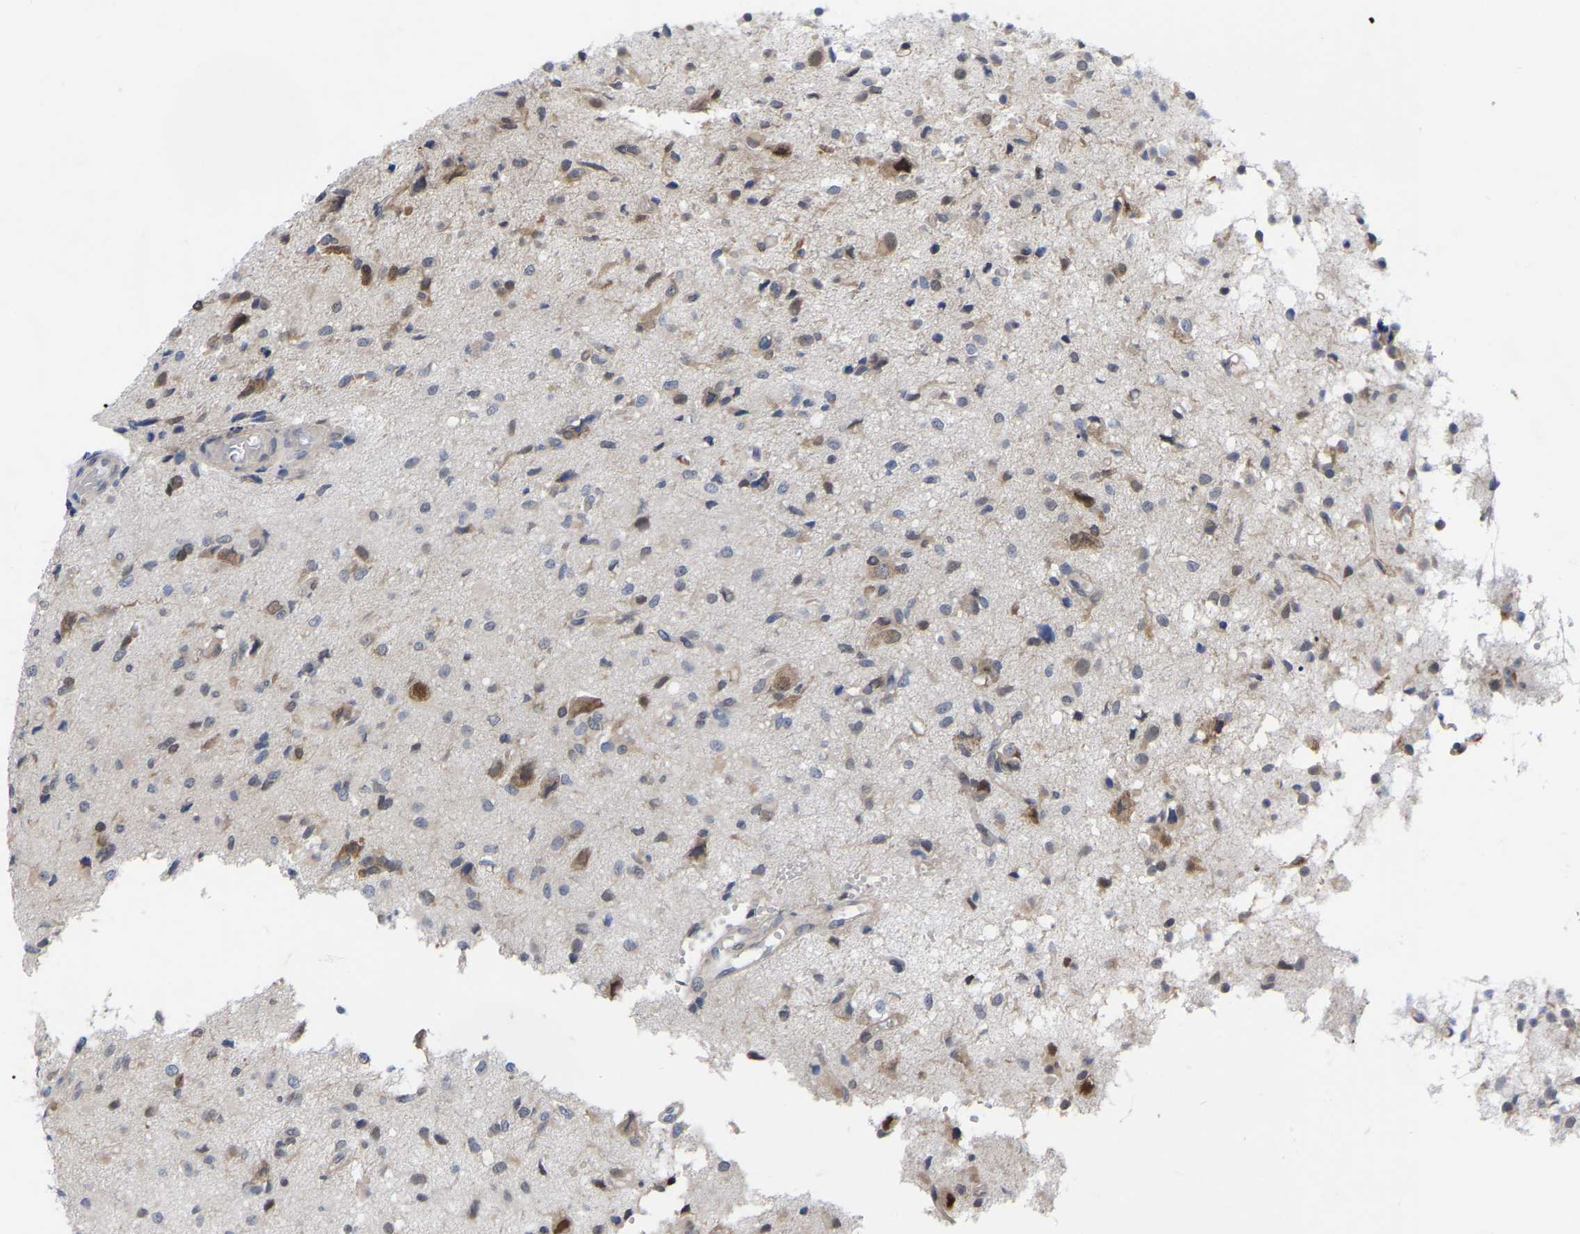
{"staining": {"intensity": "moderate", "quantity": "<25%", "location": "cytoplasmic/membranous,nuclear"}, "tissue": "glioma", "cell_type": "Tumor cells", "image_type": "cancer", "snomed": [{"axis": "morphology", "description": "Glioma, malignant, High grade"}, {"axis": "topography", "description": "Brain"}], "caption": "Brown immunohistochemical staining in malignant glioma (high-grade) demonstrates moderate cytoplasmic/membranous and nuclear expression in approximately <25% of tumor cells. (brown staining indicates protein expression, while blue staining denotes nuclei).", "gene": "UBE4B", "patient": {"sex": "female", "age": 59}}